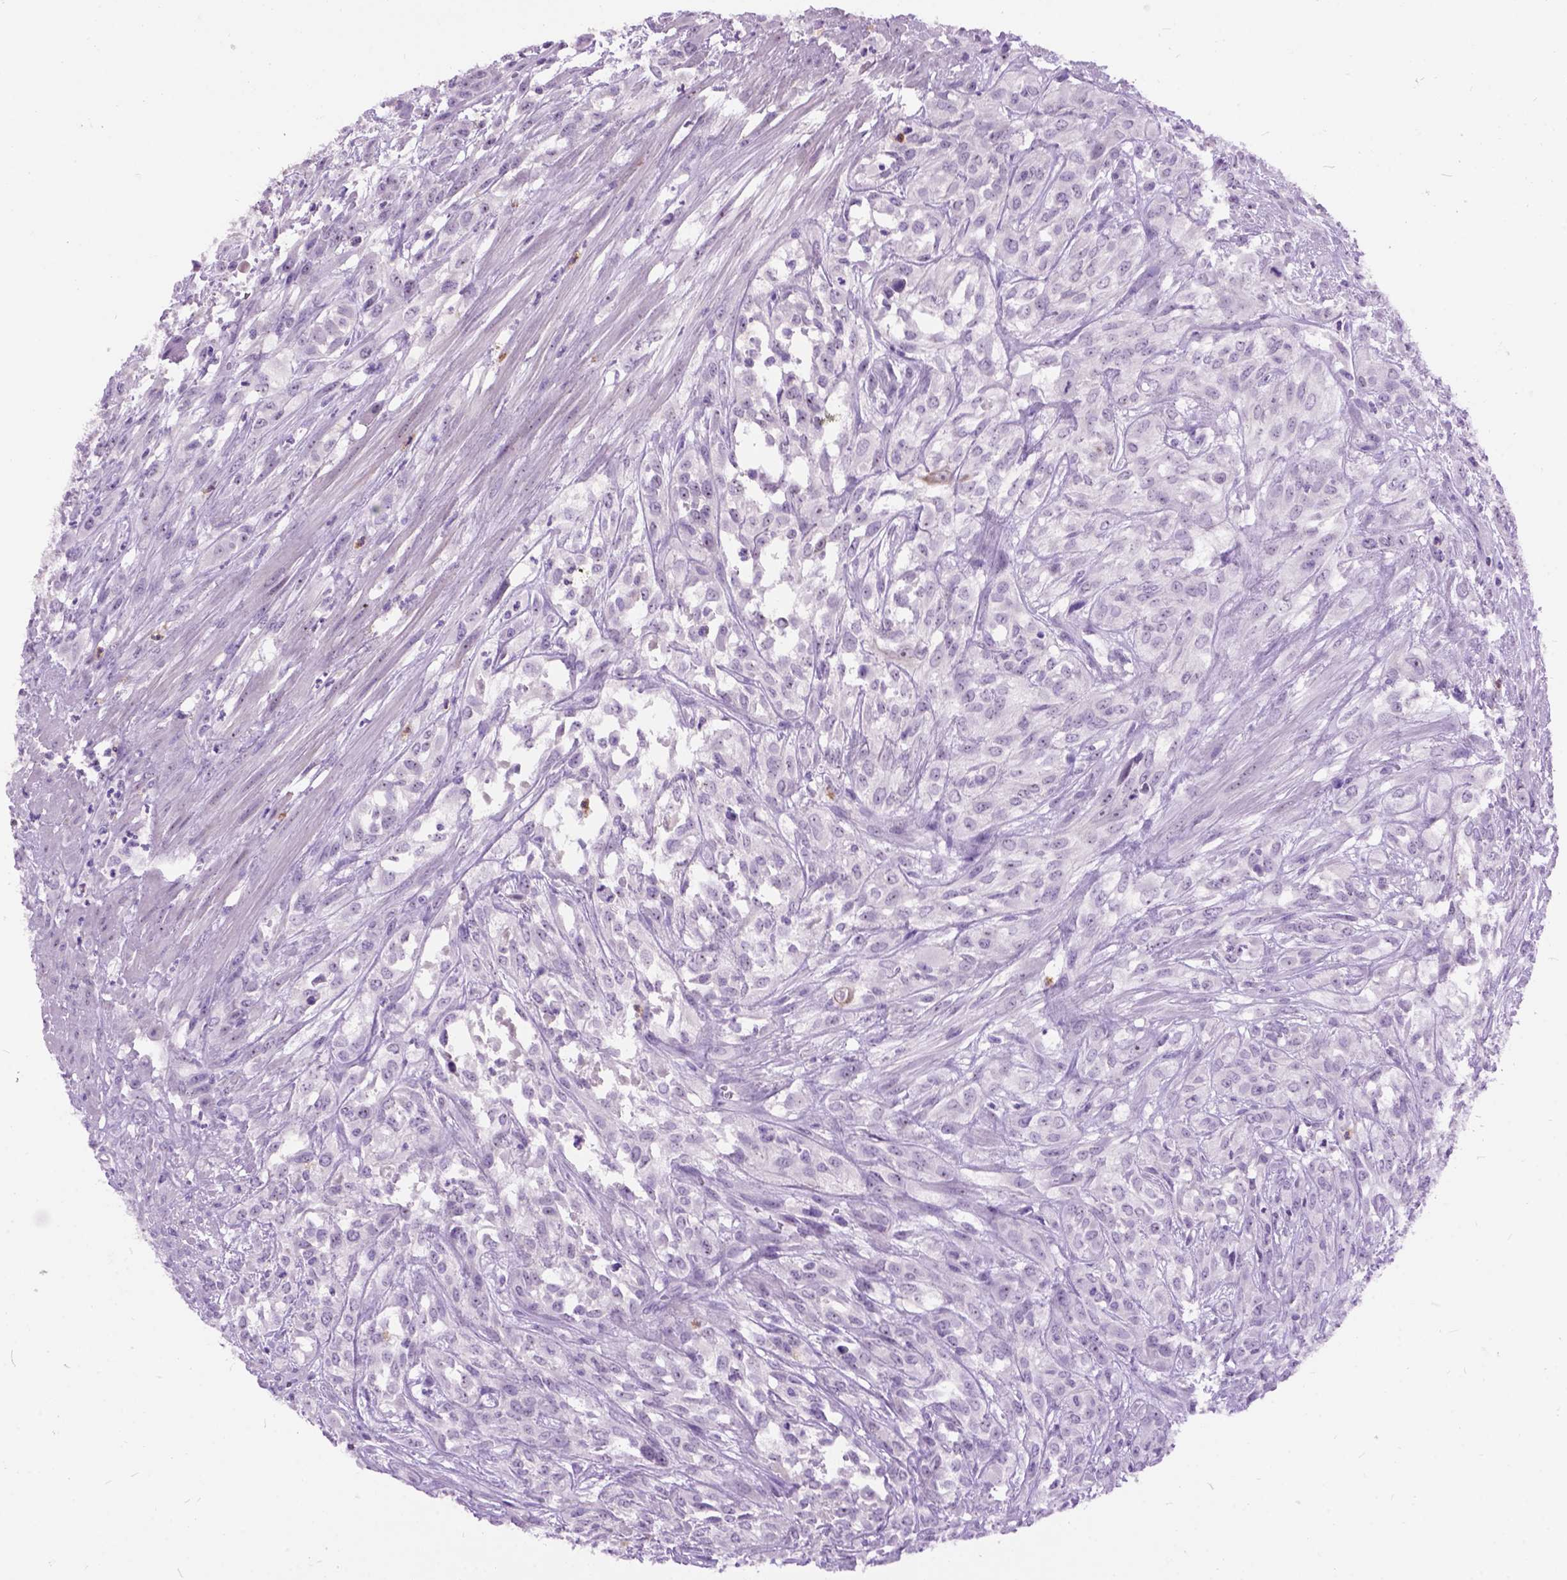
{"staining": {"intensity": "negative", "quantity": "none", "location": "none"}, "tissue": "urothelial cancer", "cell_type": "Tumor cells", "image_type": "cancer", "snomed": [{"axis": "morphology", "description": "Urothelial carcinoma, High grade"}, {"axis": "topography", "description": "Urinary bladder"}], "caption": "High power microscopy histopathology image of an immunohistochemistry image of urothelial cancer, revealing no significant expression in tumor cells. (Stains: DAB (3,3'-diaminobenzidine) immunohistochemistry (IHC) with hematoxylin counter stain, Microscopy: brightfield microscopy at high magnification).", "gene": "MAPT", "patient": {"sex": "male", "age": 67}}